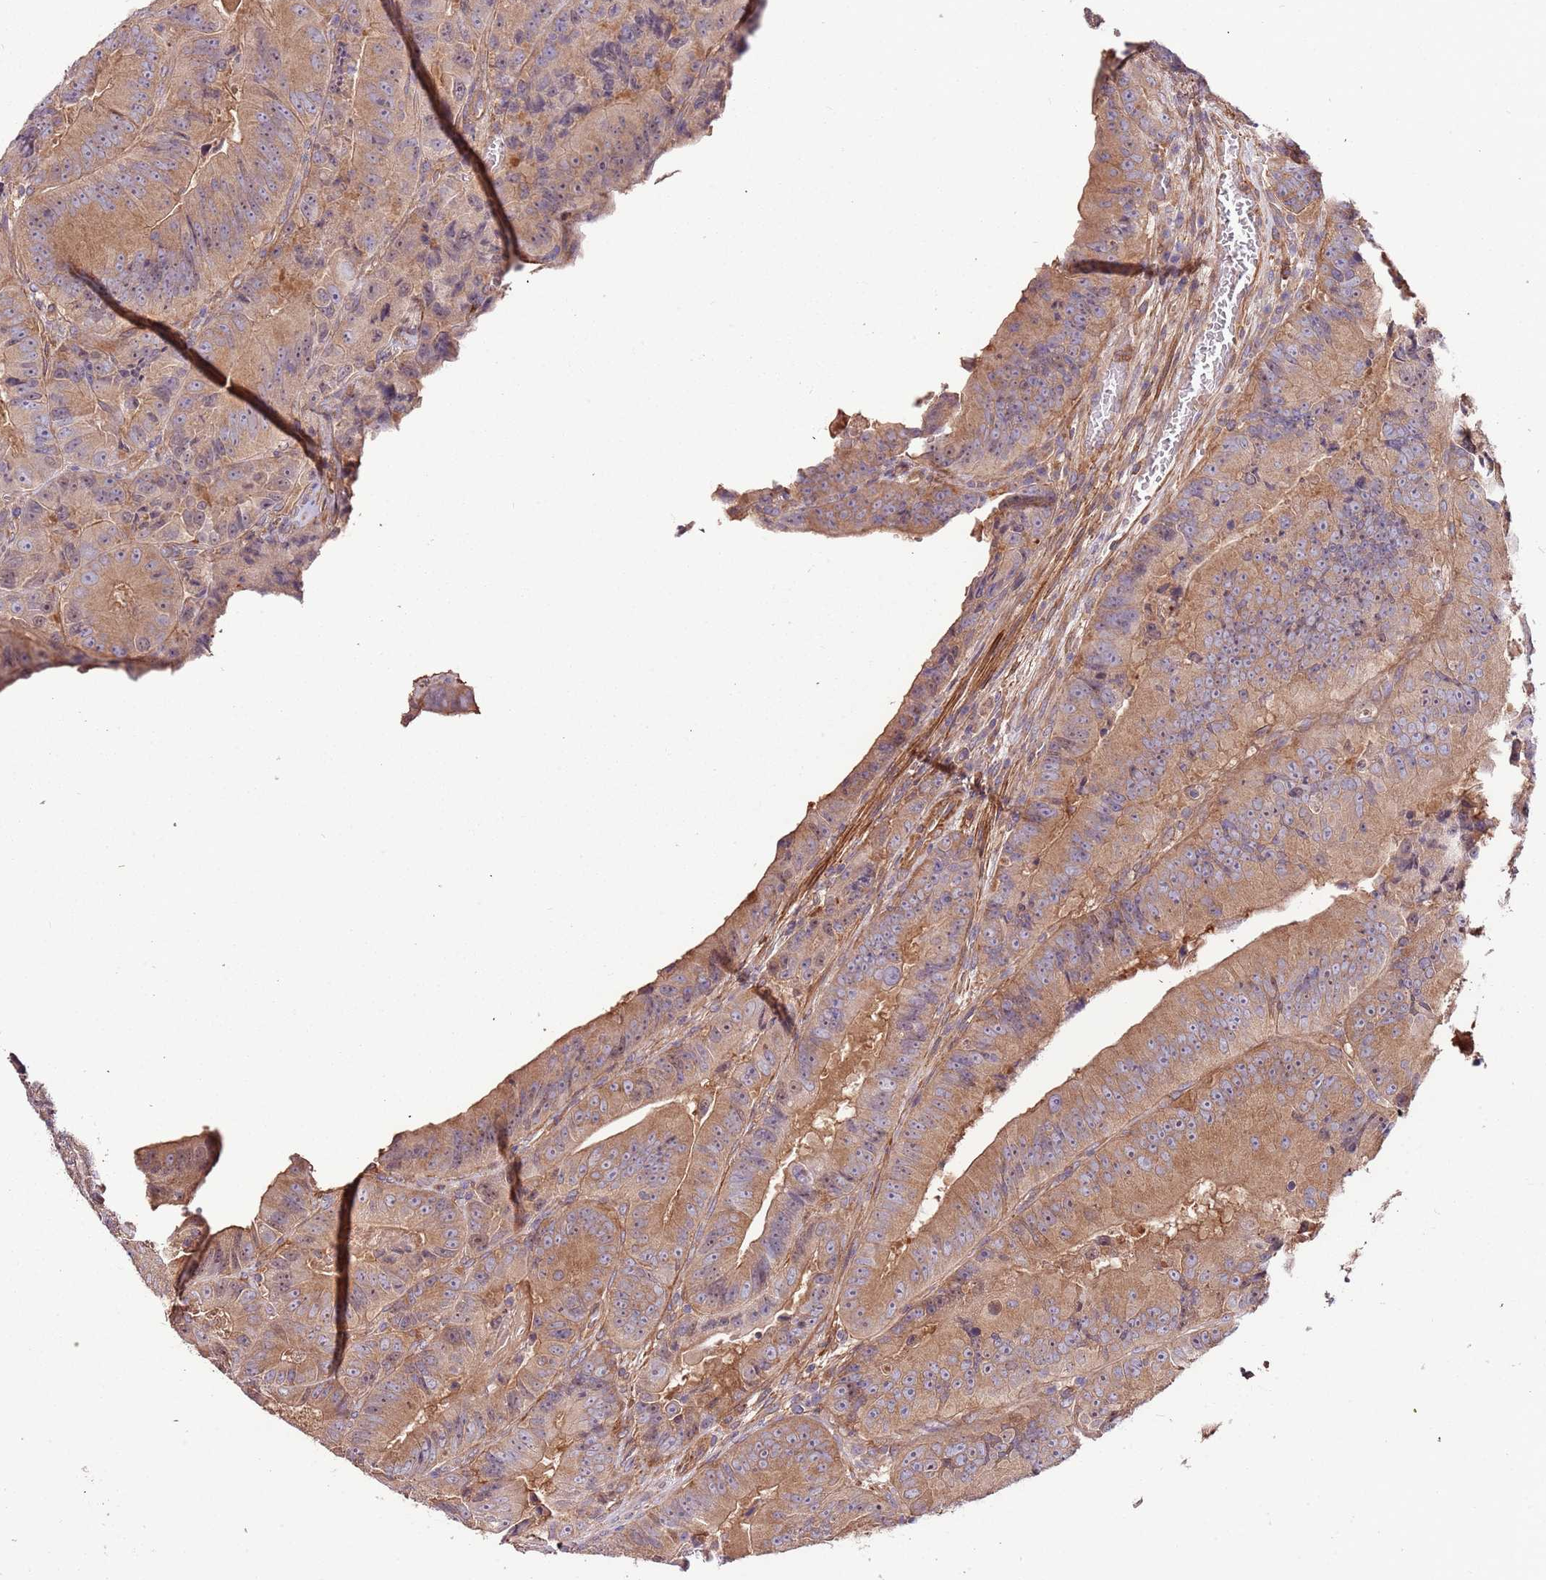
{"staining": {"intensity": "moderate", "quantity": ">75%", "location": "cytoplasmic/membranous"}, "tissue": "colorectal cancer", "cell_type": "Tumor cells", "image_type": "cancer", "snomed": [{"axis": "morphology", "description": "Adenocarcinoma, NOS"}, {"axis": "topography", "description": "Colon"}], "caption": "This image shows immunohistochemistry staining of colorectal cancer (adenocarcinoma), with medium moderate cytoplasmic/membranous expression in approximately >75% of tumor cells.", "gene": "DENR", "patient": {"sex": "female", "age": 86}}